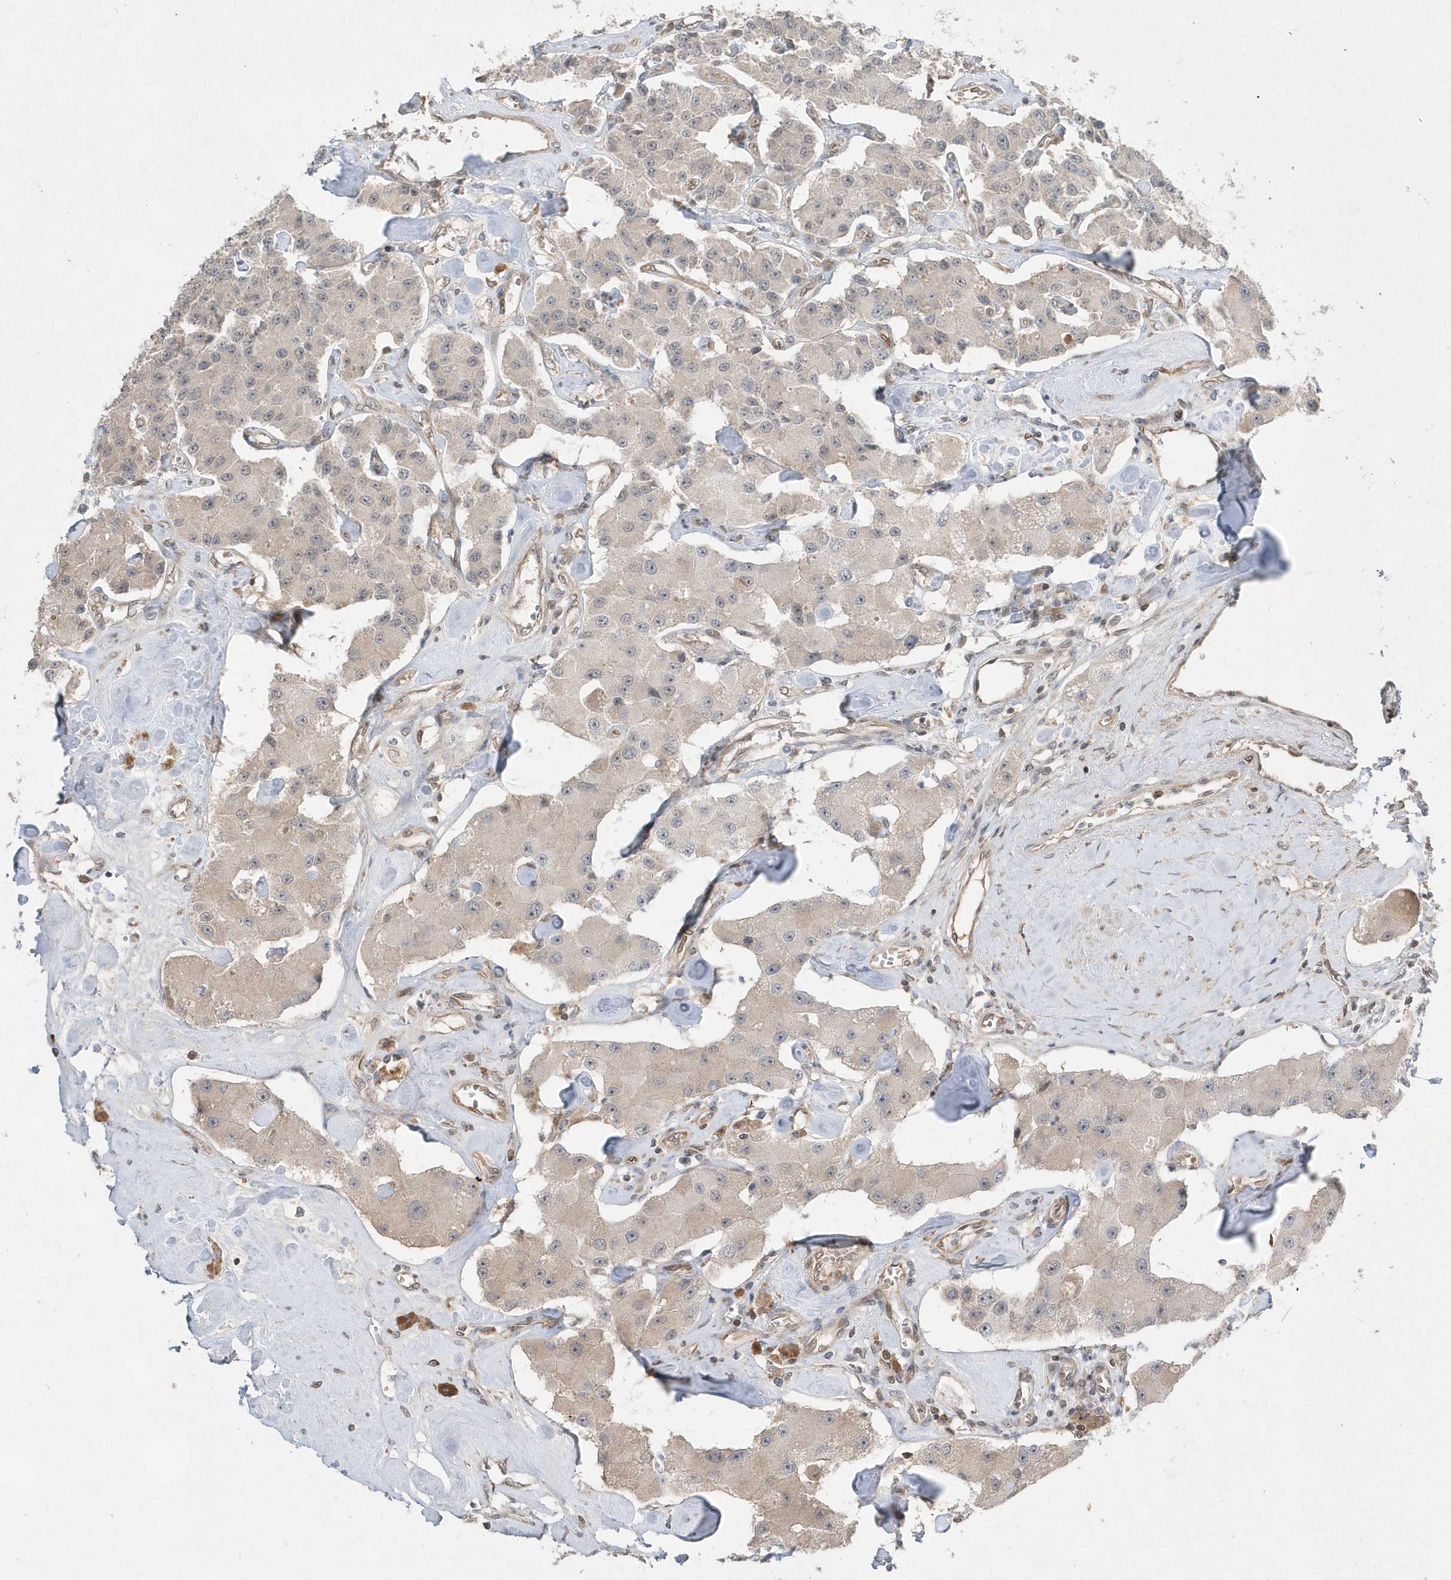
{"staining": {"intensity": "weak", "quantity": "<25%", "location": "cytoplasmic/membranous"}, "tissue": "carcinoid", "cell_type": "Tumor cells", "image_type": "cancer", "snomed": [{"axis": "morphology", "description": "Carcinoid, malignant, NOS"}, {"axis": "topography", "description": "Pancreas"}], "caption": "Carcinoid was stained to show a protein in brown. There is no significant staining in tumor cells.", "gene": "TMEM132B", "patient": {"sex": "male", "age": 41}}